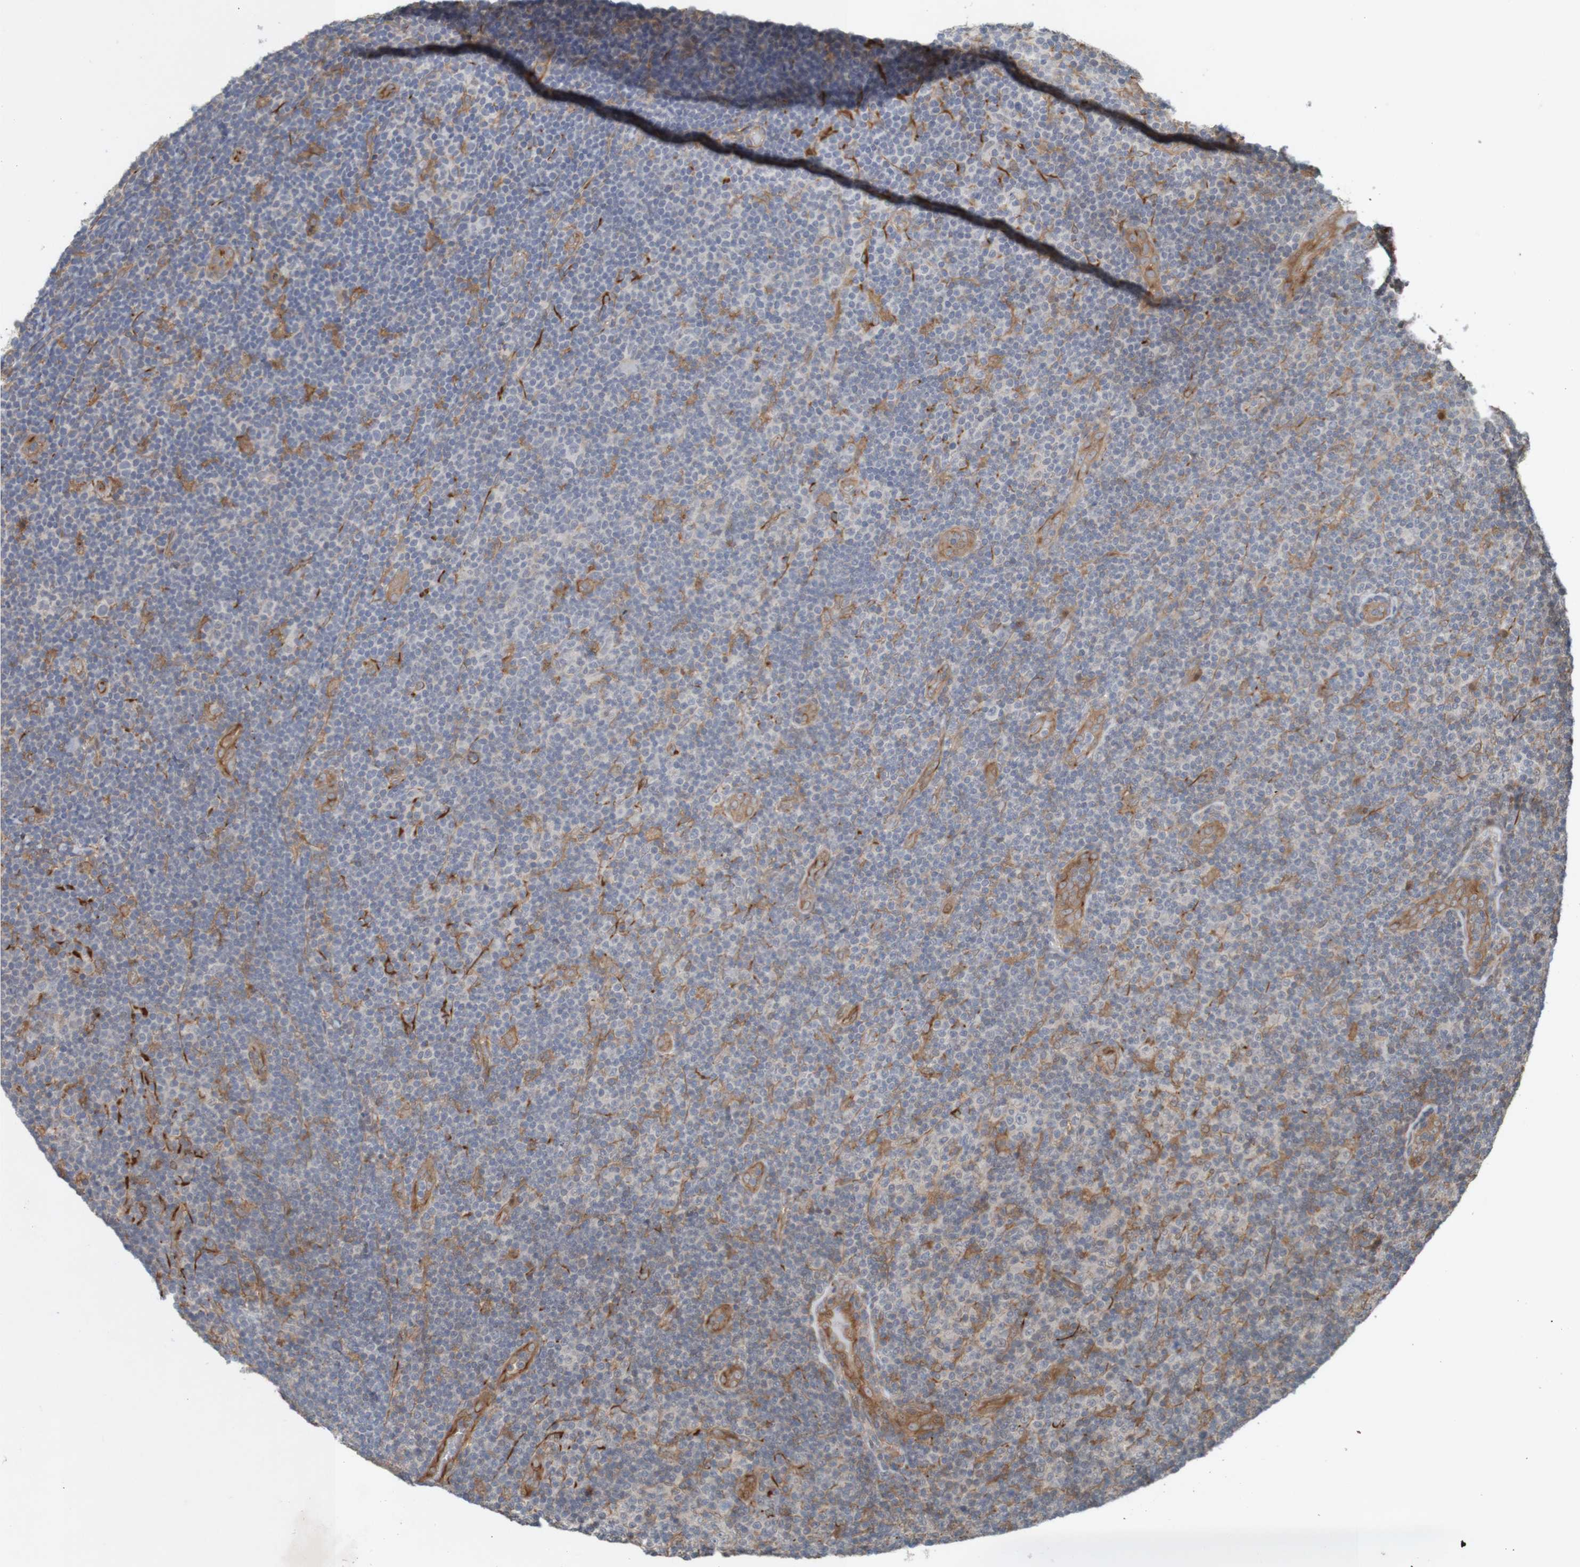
{"staining": {"intensity": "negative", "quantity": "none", "location": "none"}, "tissue": "lymphoma", "cell_type": "Tumor cells", "image_type": "cancer", "snomed": [{"axis": "morphology", "description": "Malignant lymphoma, non-Hodgkin's type, Low grade"}, {"axis": "topography", "description": "Lymph node"}], "caption": "The image demonstrates no staining of tumor cells in lymphoma.", "gene": "ARHGEF11", "patient": {"sex": "male", "age": 83}}